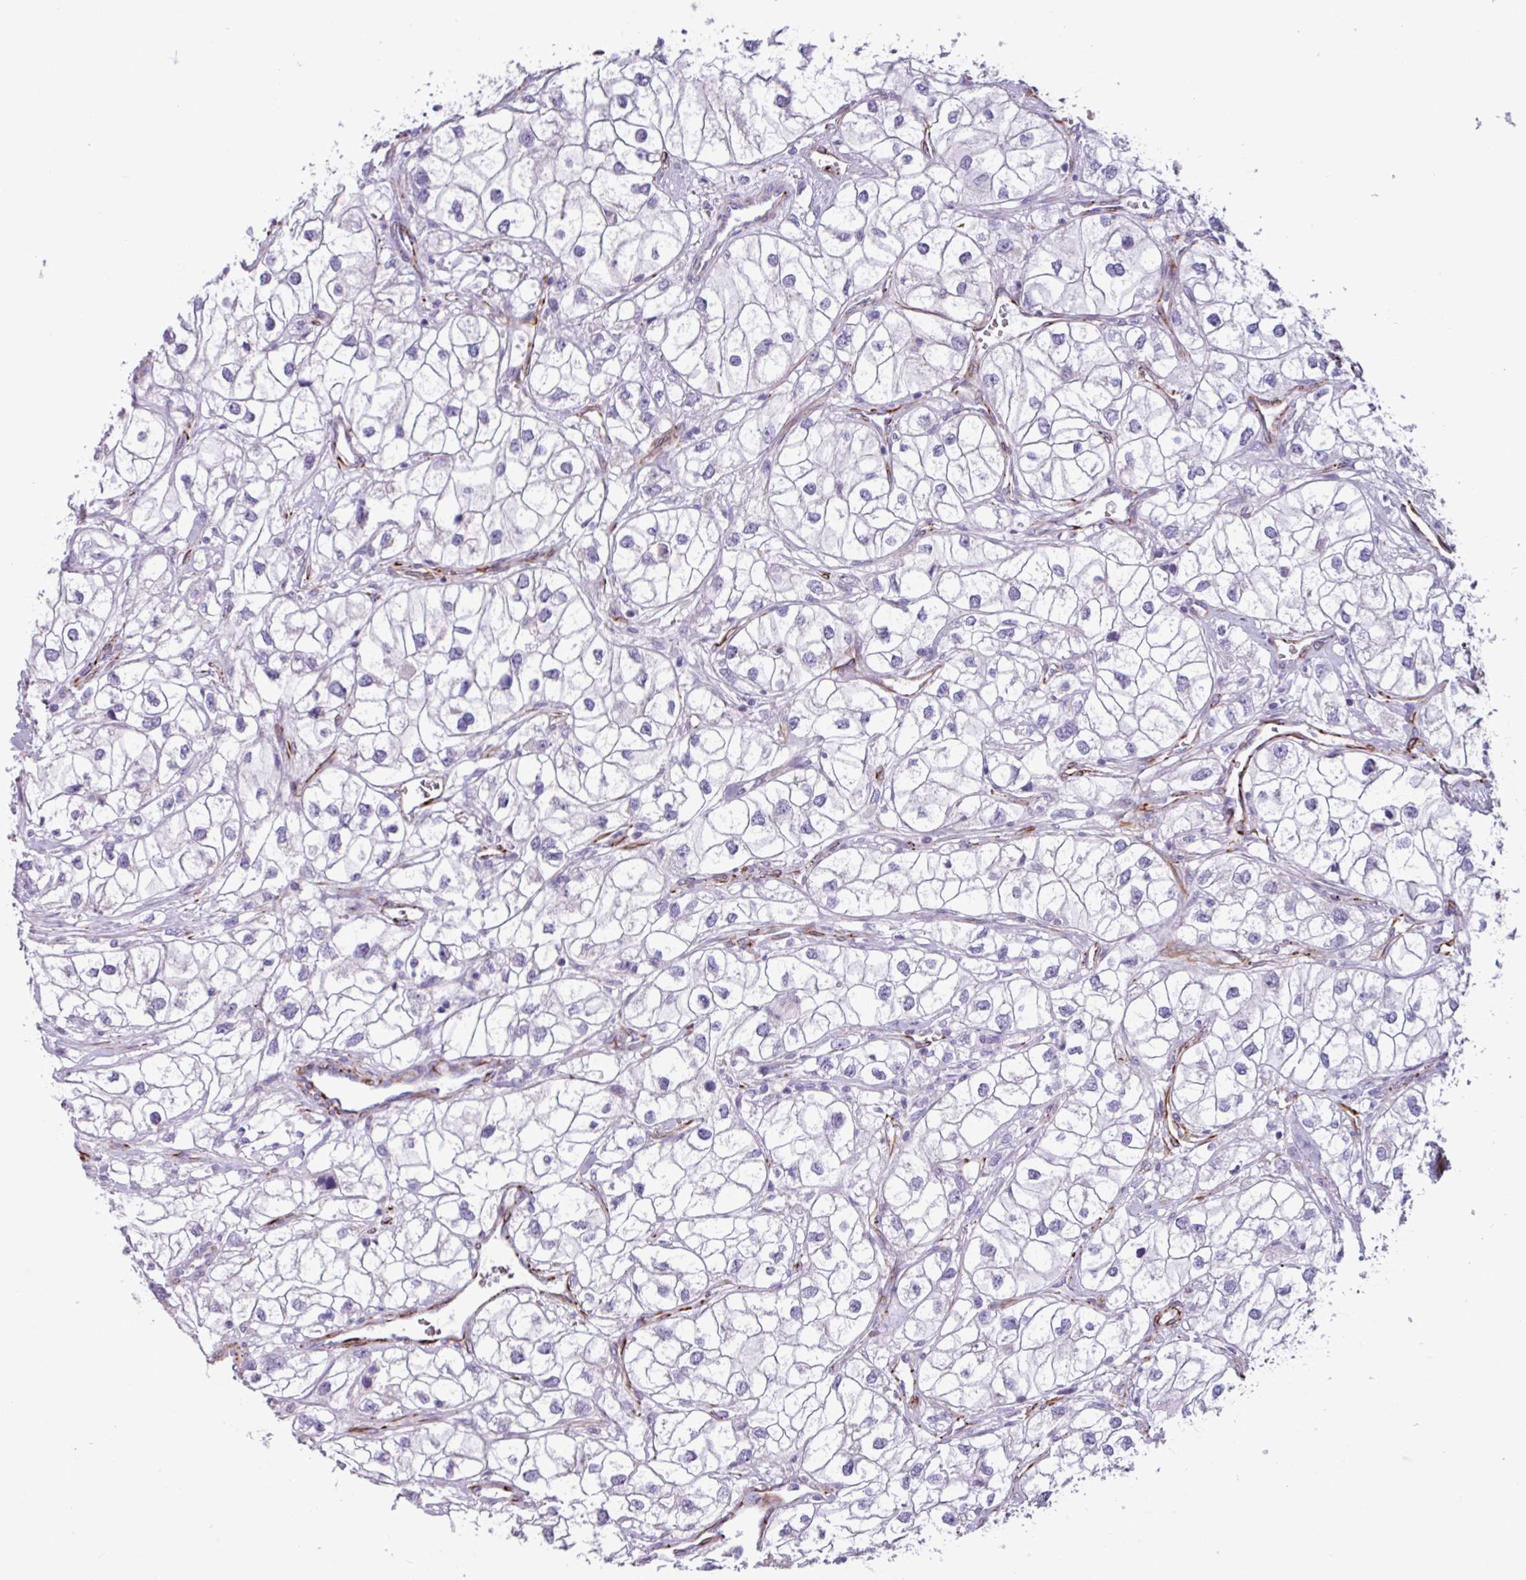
{"staining": {"intensity": "negative", "quantity": "none", "location": "none"}, "tissue": "renal cancer", "cell_type": "Tumor cells", "image_type": "cancer", "snomed": [{"axis": "morphology", "description": "Adenocarcinoma, NOS"}, {"axis": "topography", "description": "Kidney"}], "caption": "Renal cancer (adenocarcinoma) was stained to show a protein in brown. There is no significant positivity in tumor cells. (Immunohistochemistry (ihc), brightfield microscopy, high magnification).", "gene": "BTD", "patient": {"sex": "male", "age": 59}}